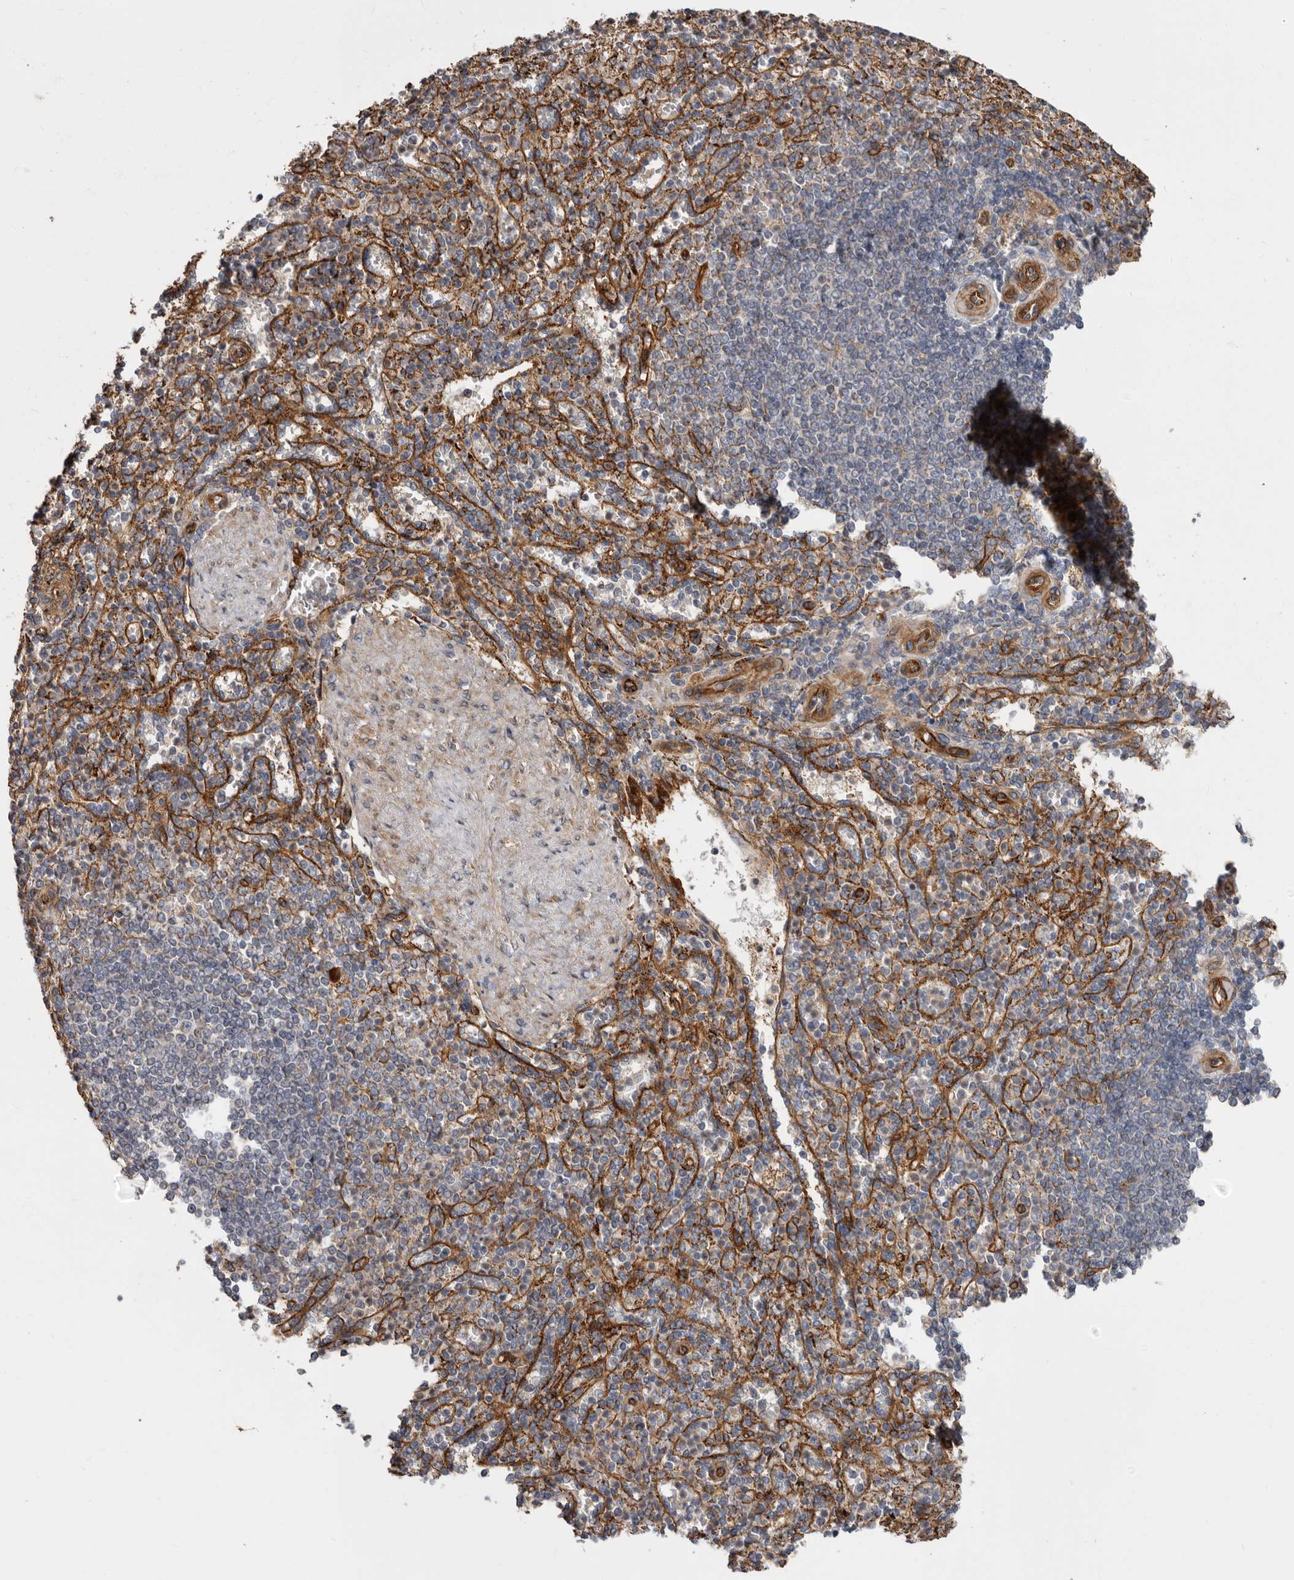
{"staining": {"intensity": "moderate", "quantity": "<25%", "location": "cytoplasmic/membranous"}, "tissue": "spleen", "cell_type": "Cells in red pulp", "image_type": "normal", "snomed": [{"axis": "morphology", "description": "Normal tissue, NOS"}, {"axis": "topography", "description": "Spleen"}], "caption": "DAB (3,3'-diaminobenzidine) immunohistochemical staining of normal spleen shows moderate cytoplasmic/membranous protein staining in approximately <25% of cells in red pulp.", "gene": "ENAH", "patient": {"sex": "female", "age": 74}}